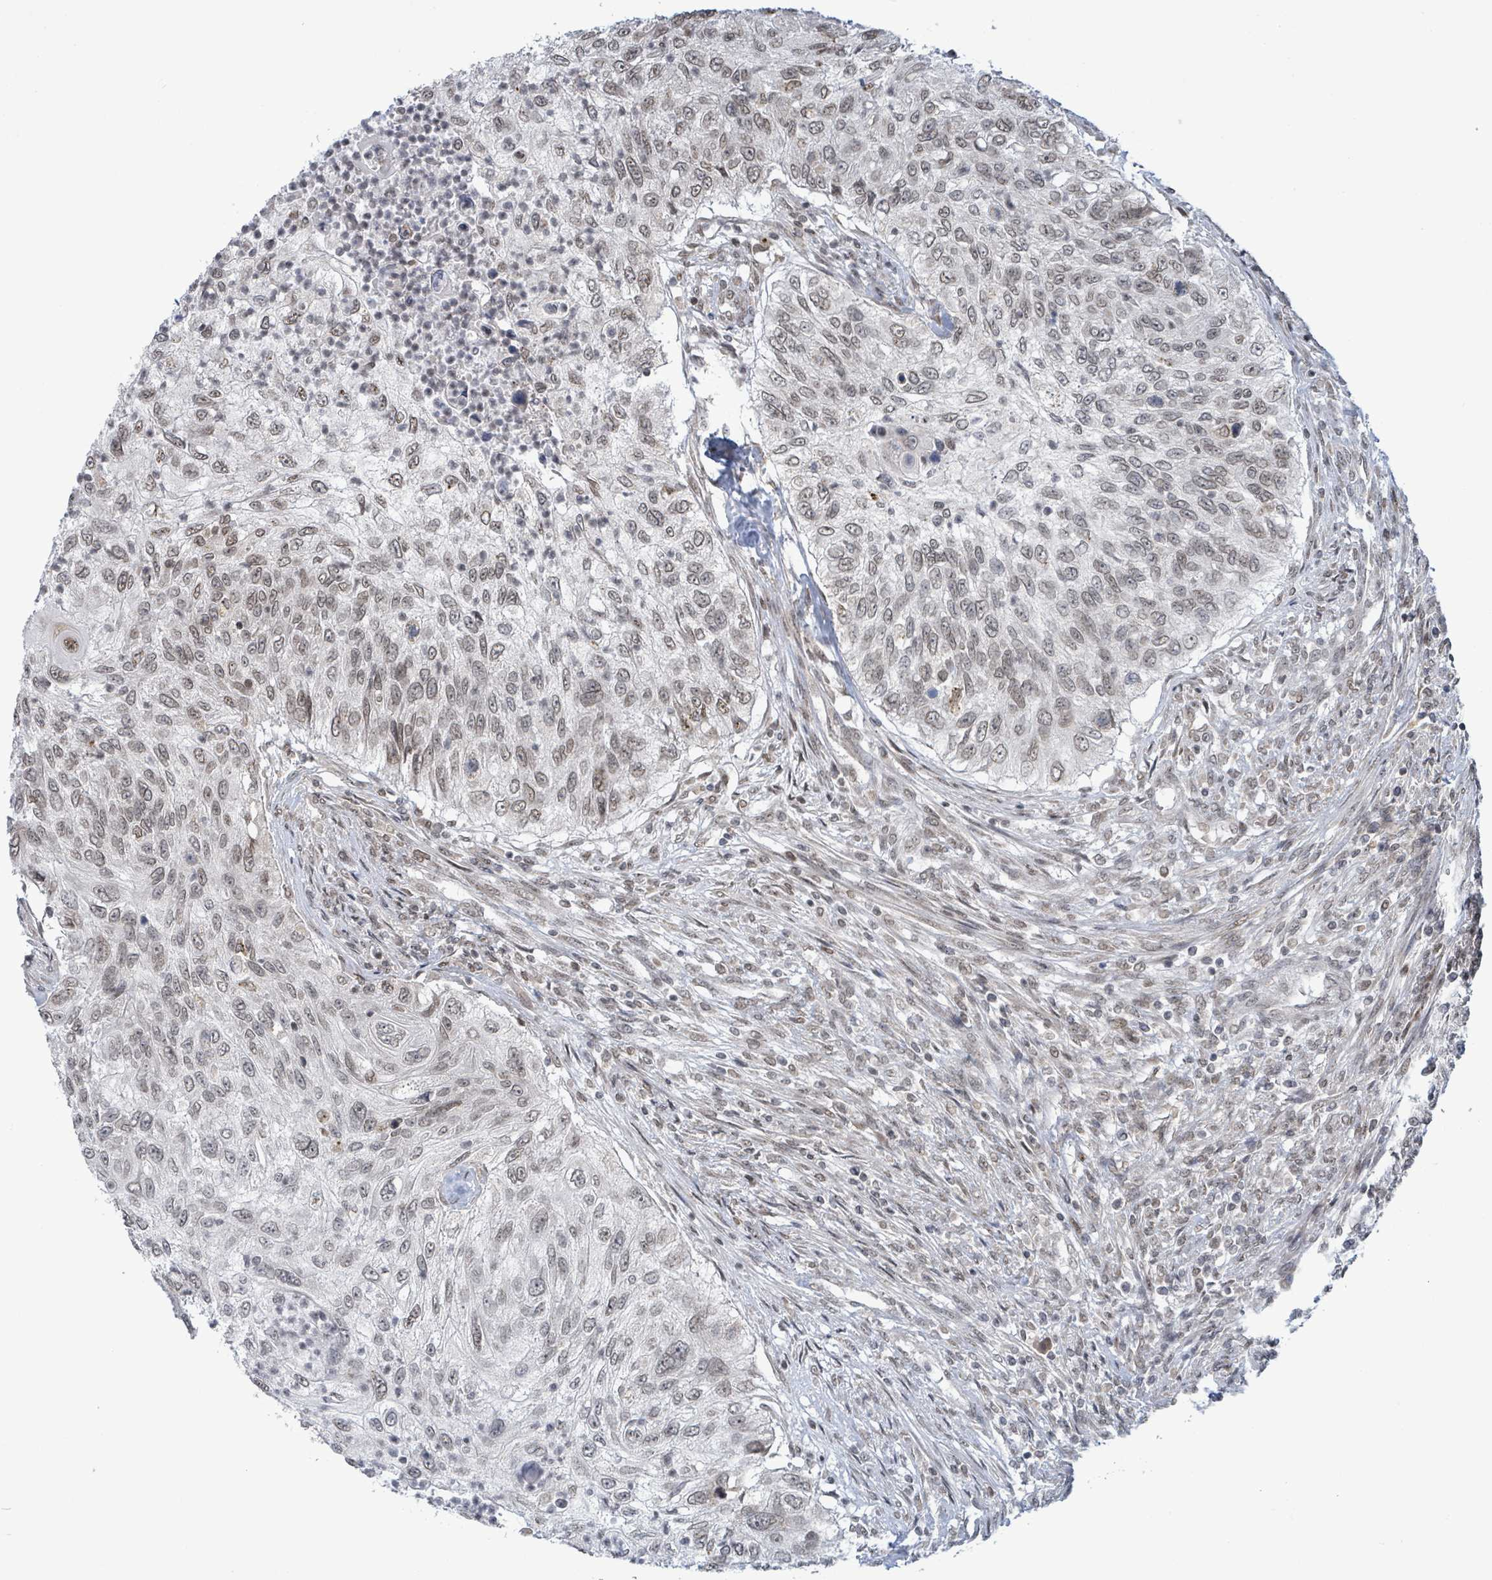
{"staining": {"intensity": "weak", "quantity": "25%-75%", "location": "nuclear"}, "tissue": "urothelial cancer", "cell_type": "Tumor cells", "image_type": "cancer", "snomed": [{"axis": "morphology", "description": "Urothelial carcinoma, High grade"}, {"axis": "topography", "description": "Urinary bladder"}], "caption": "Protein expression analysis of human urothelial carcinoma (high-grade) reveals weak nuclear staining in approximately 25%-75% of tumor cells. Ihc stains the protein in brown and the nuclei are stained blue.", "gene": "SBF2", "patient": {"sex": "female", "age": 60}}